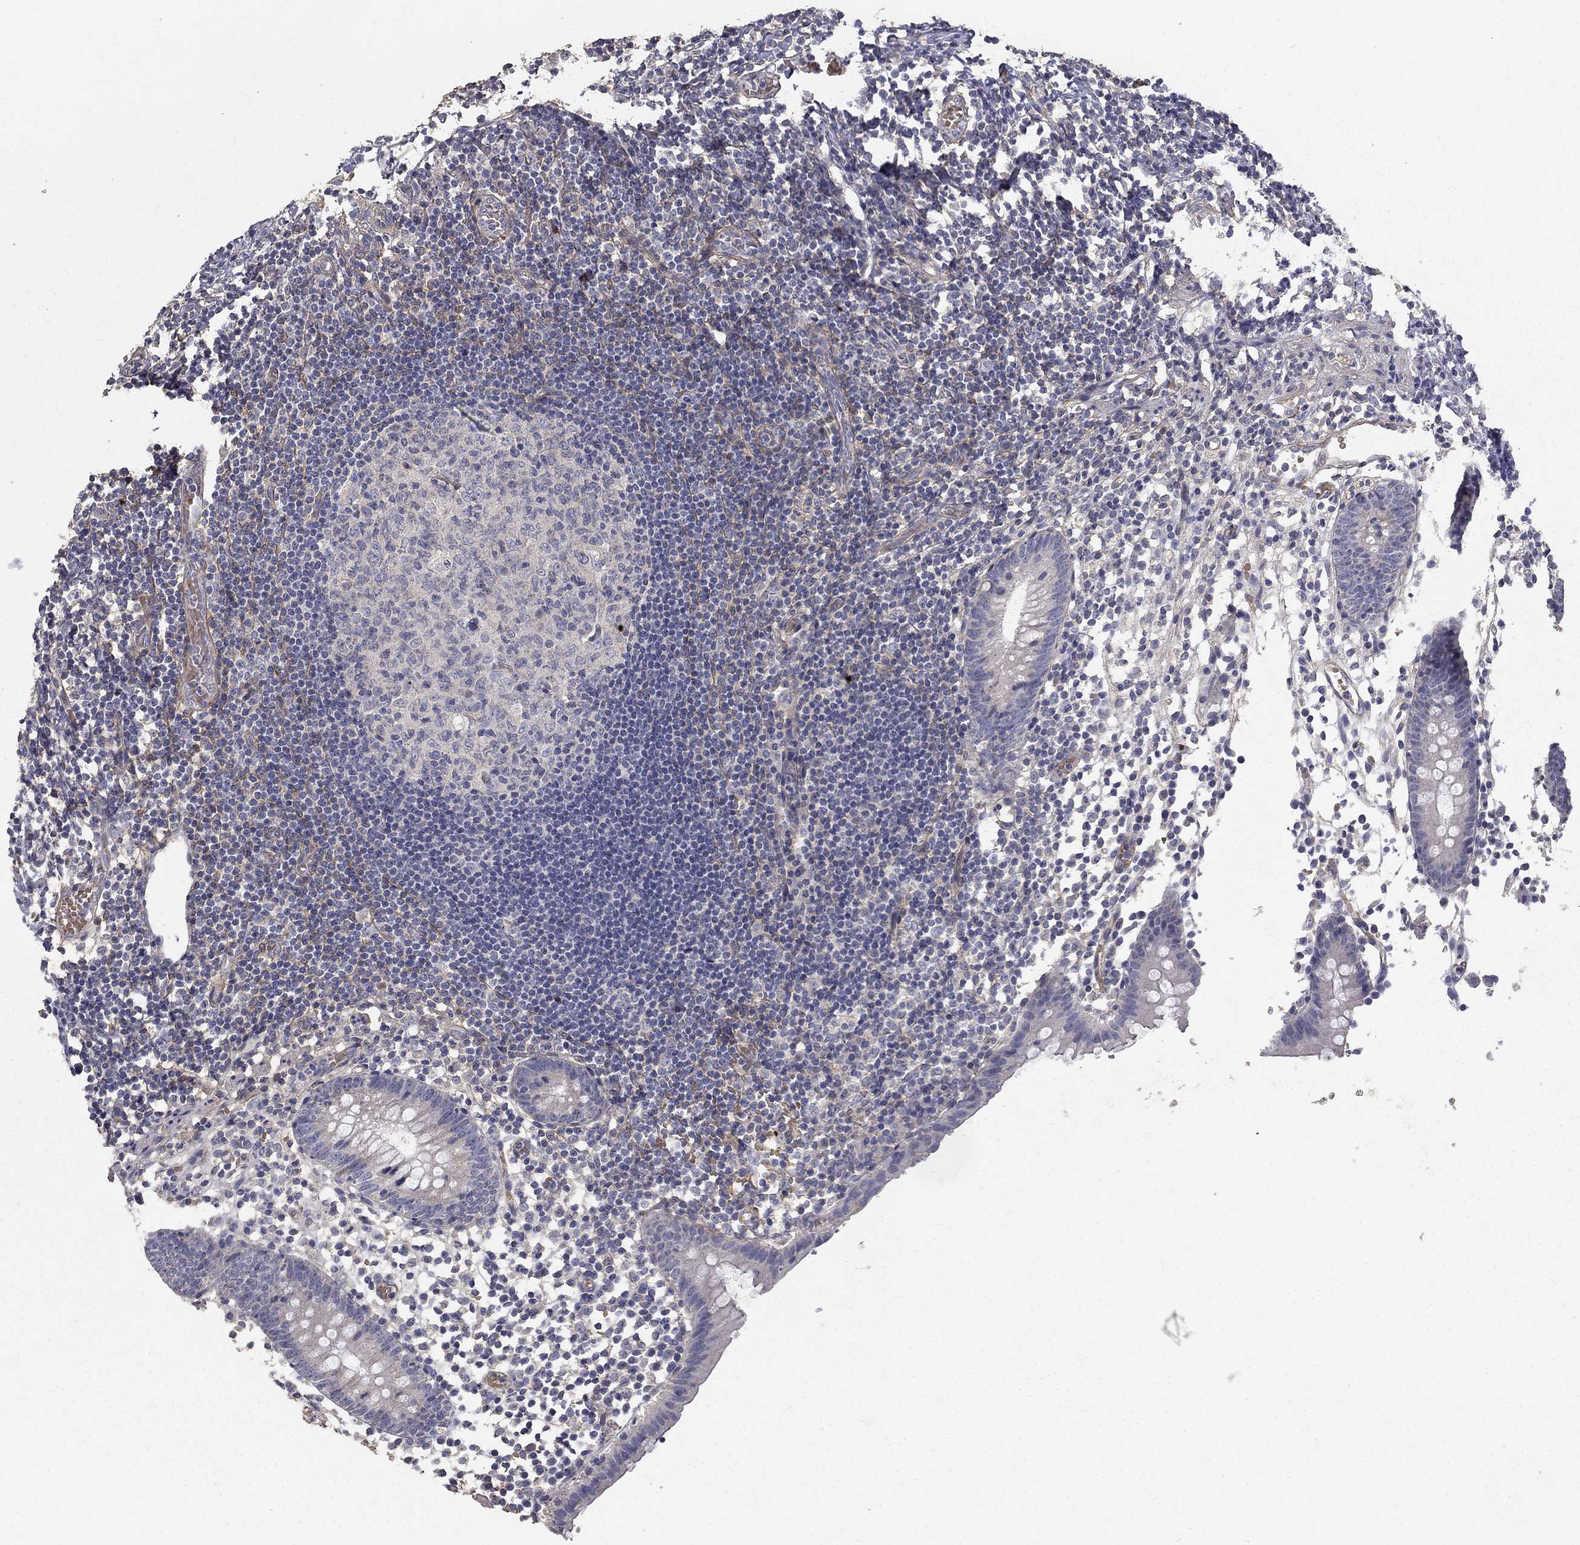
{"staining": {"intensity": "negative", "quantity": "none", "location": "none"}, "tissue": "appendix", "cell_type": "Glandular cells", "image_type": "normal", "snomed": [{"axis": "morphology", "description": "Normal tissue, NOS"}, {"axis": "topography", "description": "Appendix"}], "caption": "Protein analysis of normal appendix displays no significant positivity in glandular cells.", "gene": "MPP2", "patient": {"sex": "female", "age": 40}}